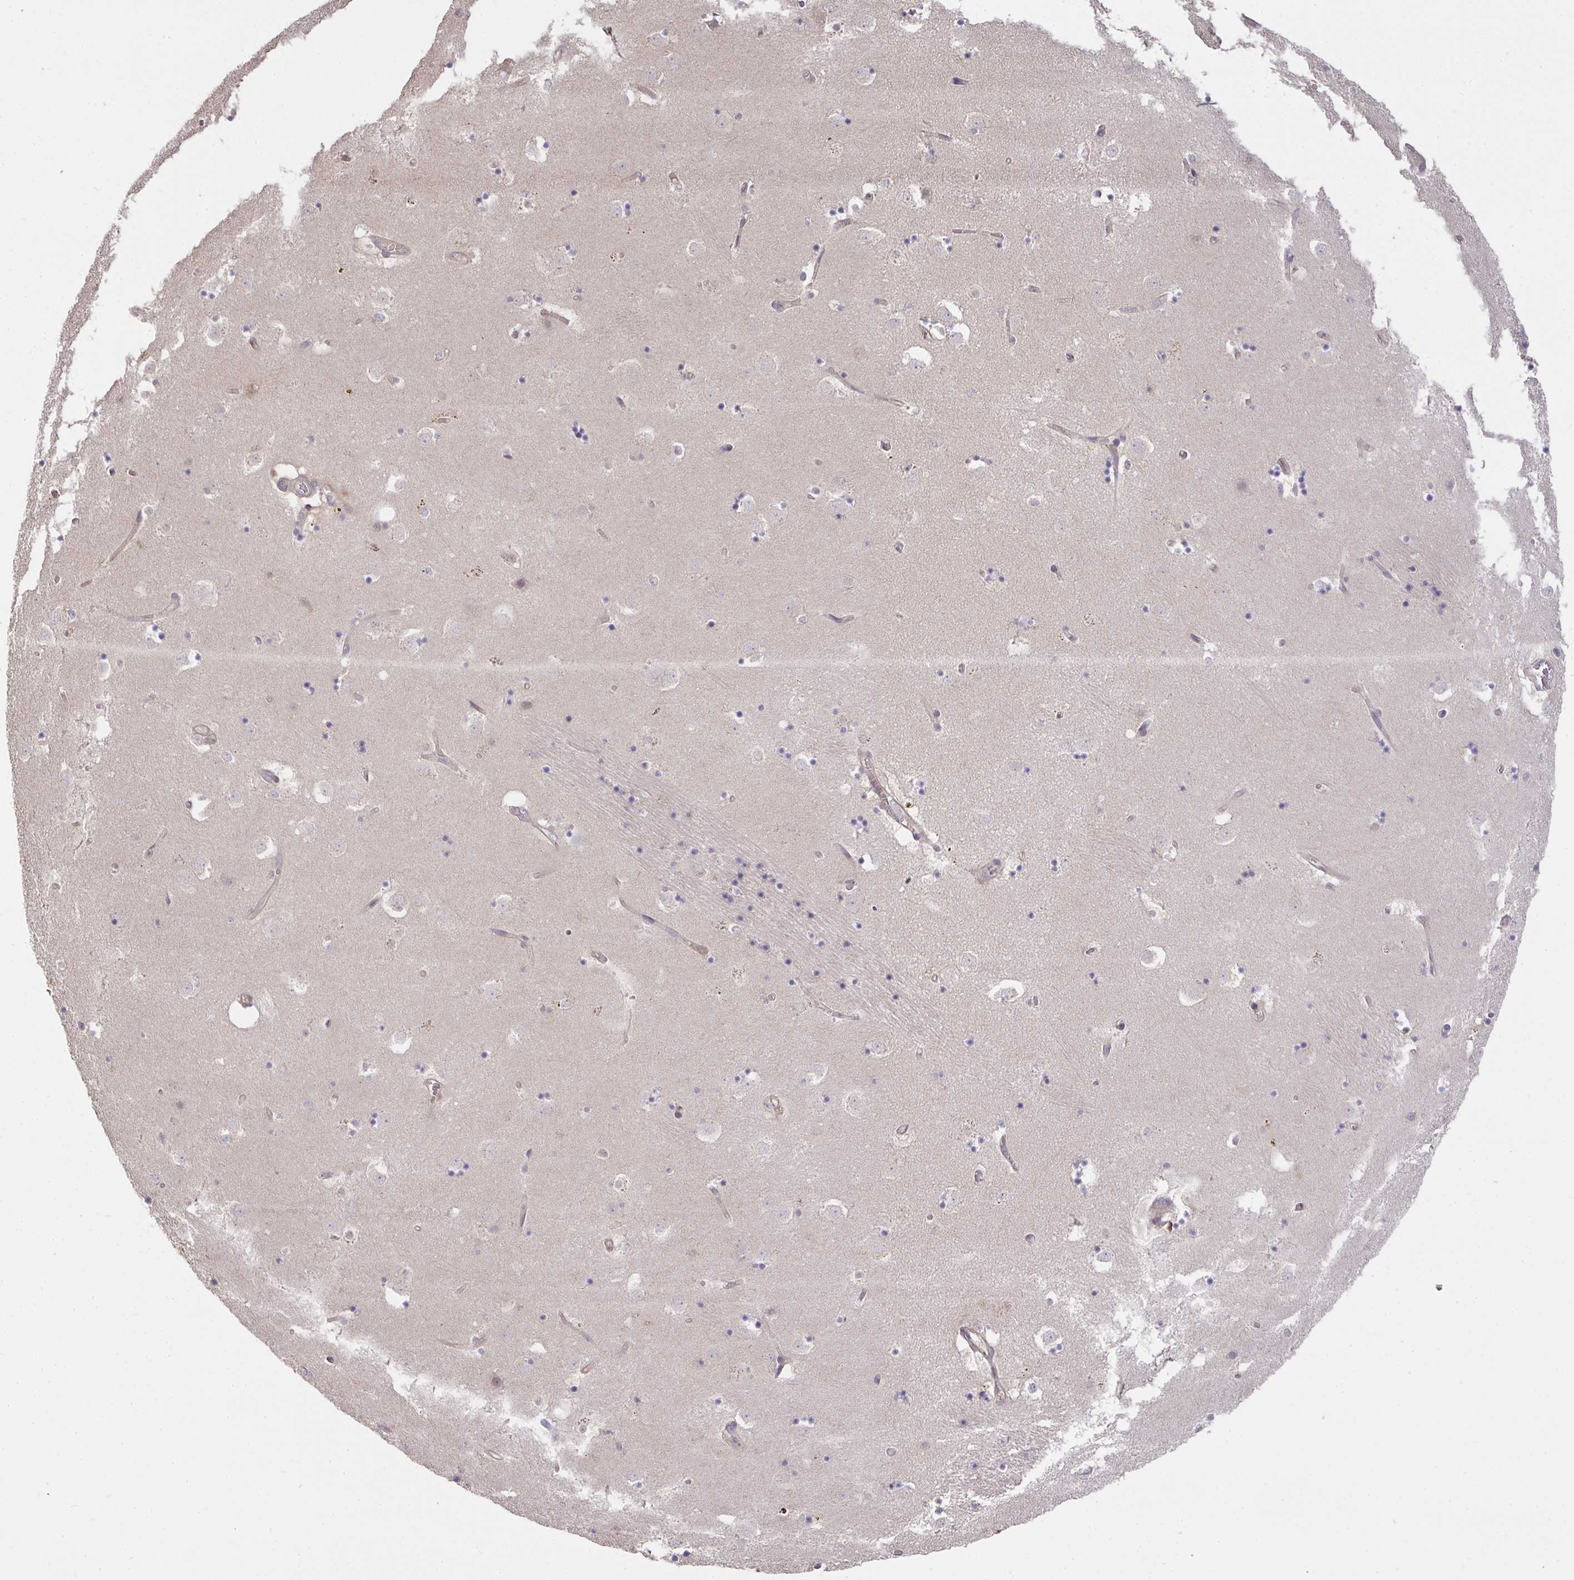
{"staining": {"intensity": "negative", "quantity": "none", "location": "none"}, "tissue": "caudate", "cell_type": "Glial cells", "image_type": "normal", "snomed": [{"axis": "morphology", "description": "Normal tissue, NOS"}, {"axis": "topography", "description": "Lateral ventricle wall"}], "caption": "High power microscopy micrograph of an immunohistochemistry histopathology image of normal caudate, revealing no significant expression in glial cells. The staining is performed using DAB brown chromogen with nuclei counter-stained in using hematoxylin.", "gene": "EEF1AKMT1", "patient": {"sex": "male", "age": 58}}